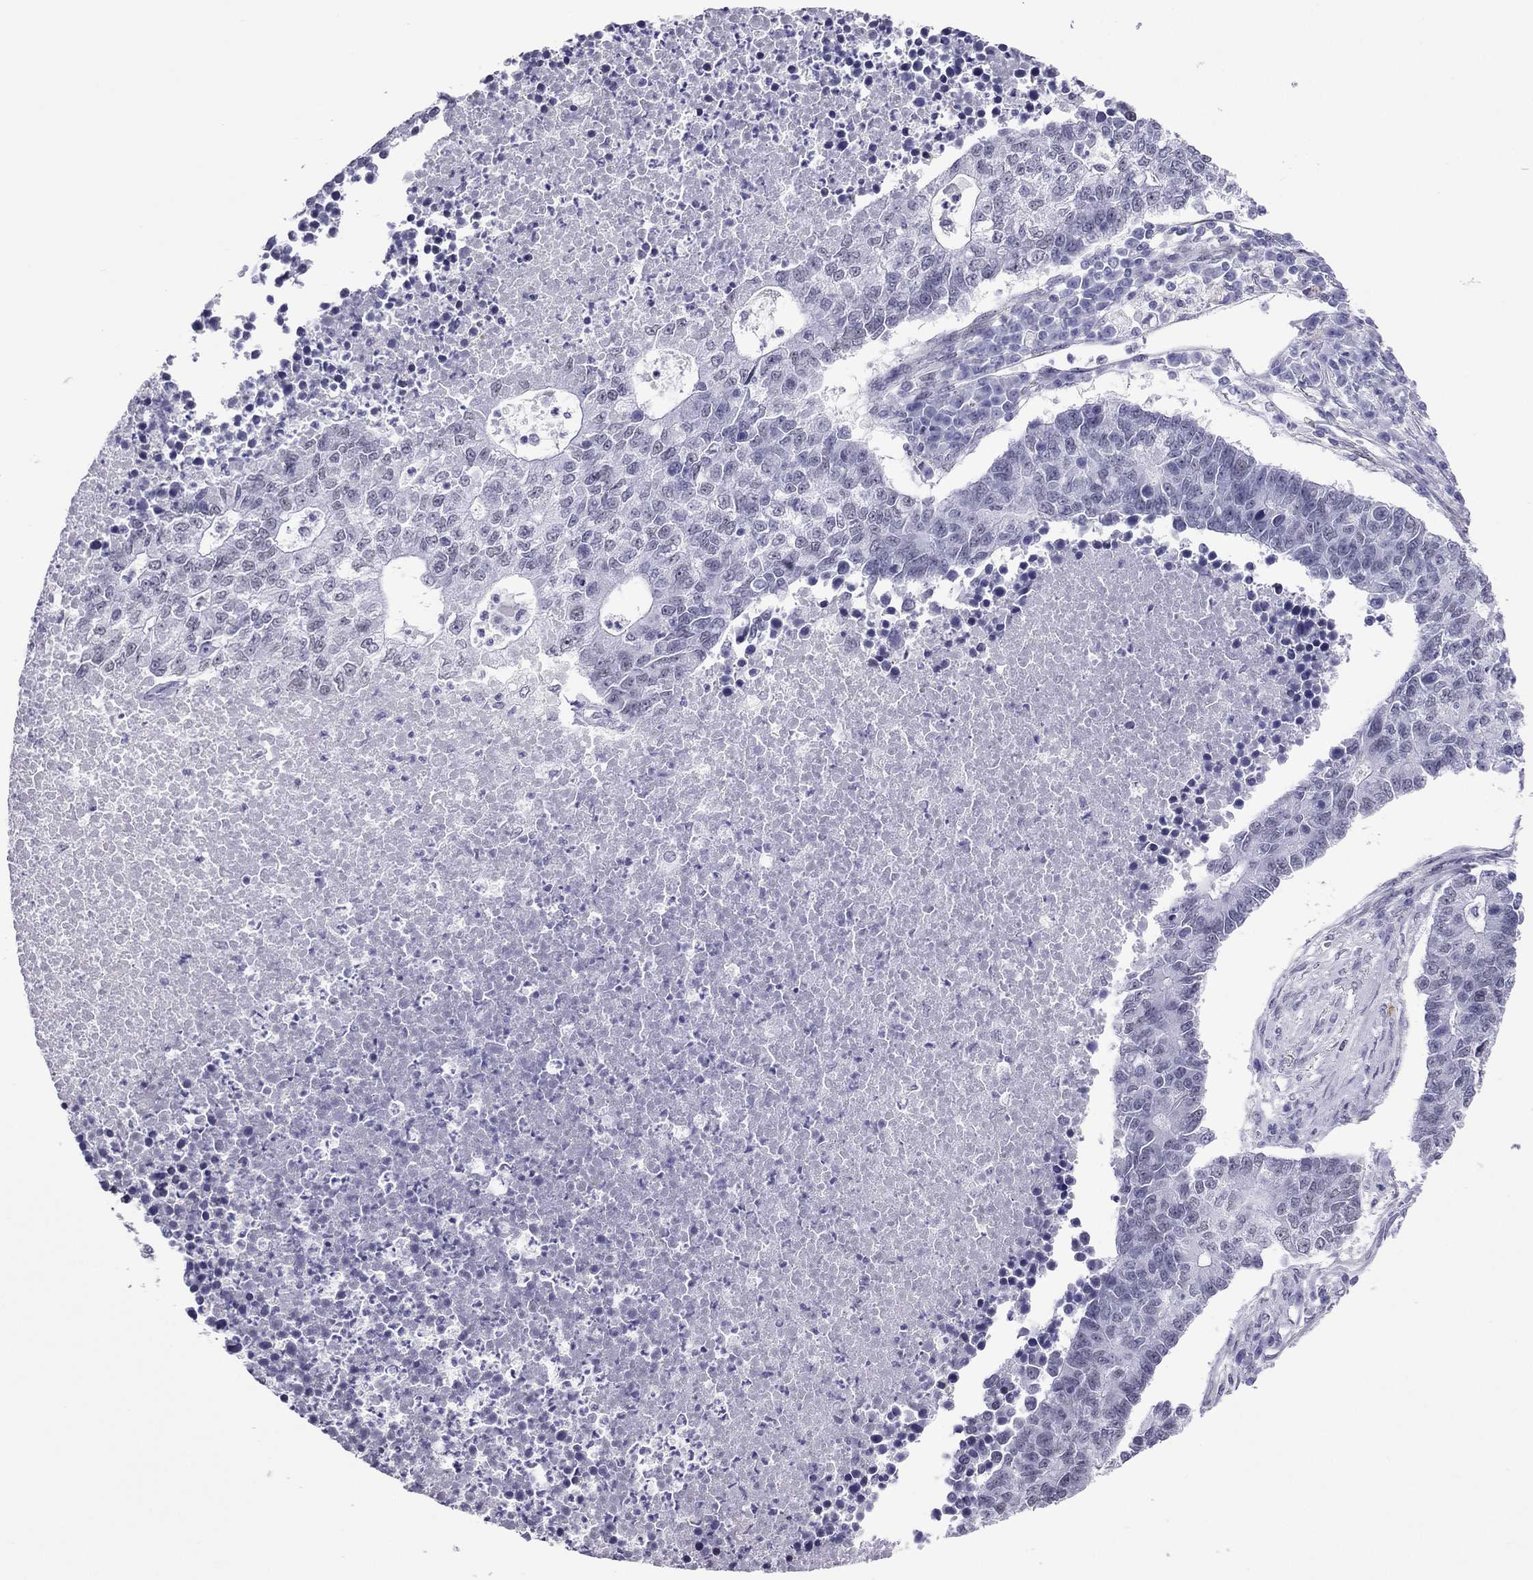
{"staining": {"intensity": "negative", "quantity": "none", "location": "none"}, "tissue": "lung cancer", "cell_type": "Tumor cells", "image_type": "cancer", "snomed": [{"axis": "morphology", "description": "Adenocarcinoma, NOS"}, {"axis": "topography", "description": "Lung"}], "caption": "This is an IHC histopathology image of human adenocarcinoma (lung). There is no expression in tumor cells.", "gene": "ZNF646", "patient": {"sex": "male", "age": 57}}